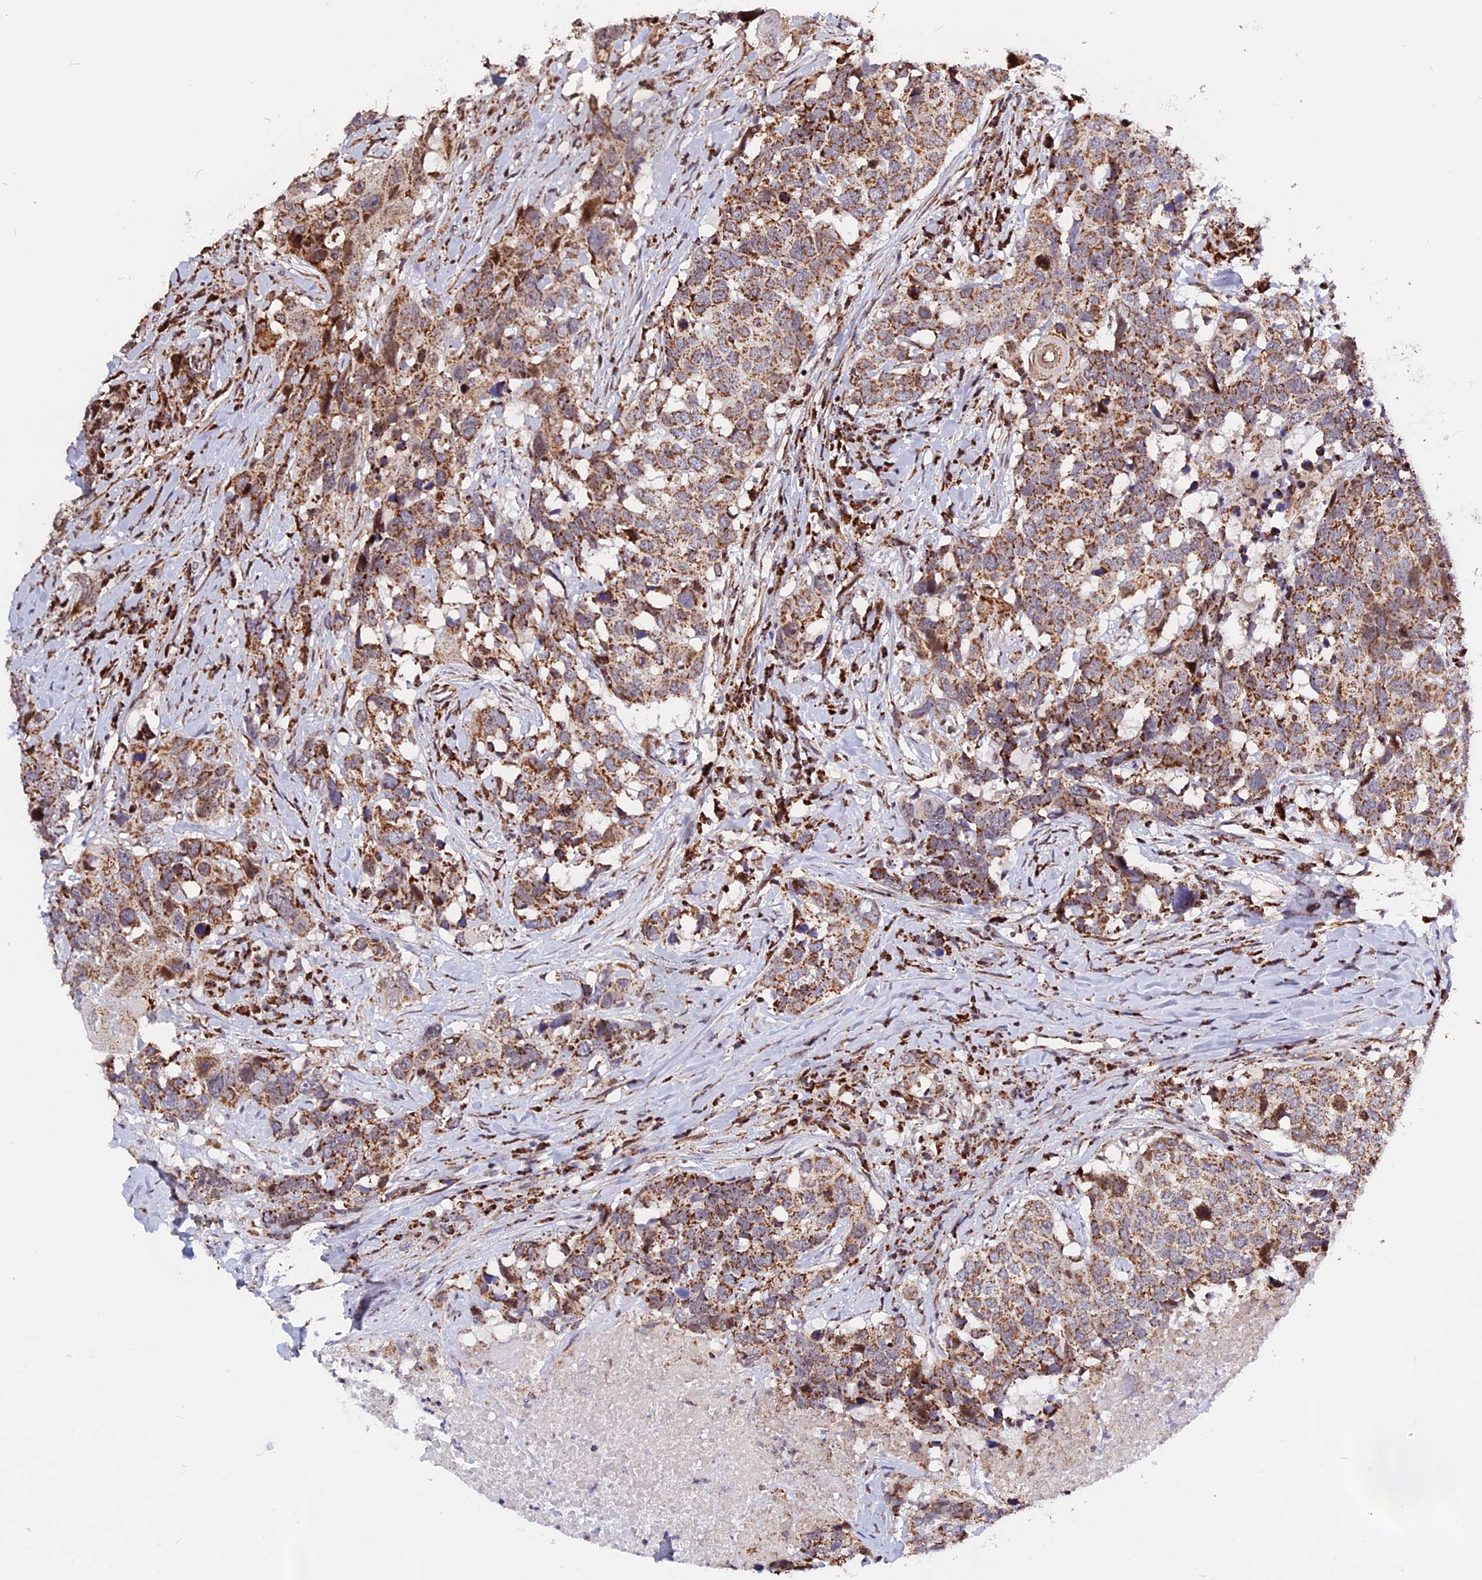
{"staining": {"intensity": "moderate", "quantity": ">75%", "location": "cytoplasmic/membranous"}, "tissue": "head and neck cancer", "cell_type": "Tumor cells", "image_type": "cancer", "snomed": [{"axis": "morphology", "description": "Squamous cell carcinoma, NOS"}, {"axis": "topography", "description": "Head-Neck"}], "caption": "High-power microscopy captured an immunohistochemistry micrograph of head and neck cancer, revealing moderate cytoplasmic/membranous positivity in approximately >75% of tumor cells.", "gene": "FAM174C", "patient": {"sex": "male", "age": 66}}